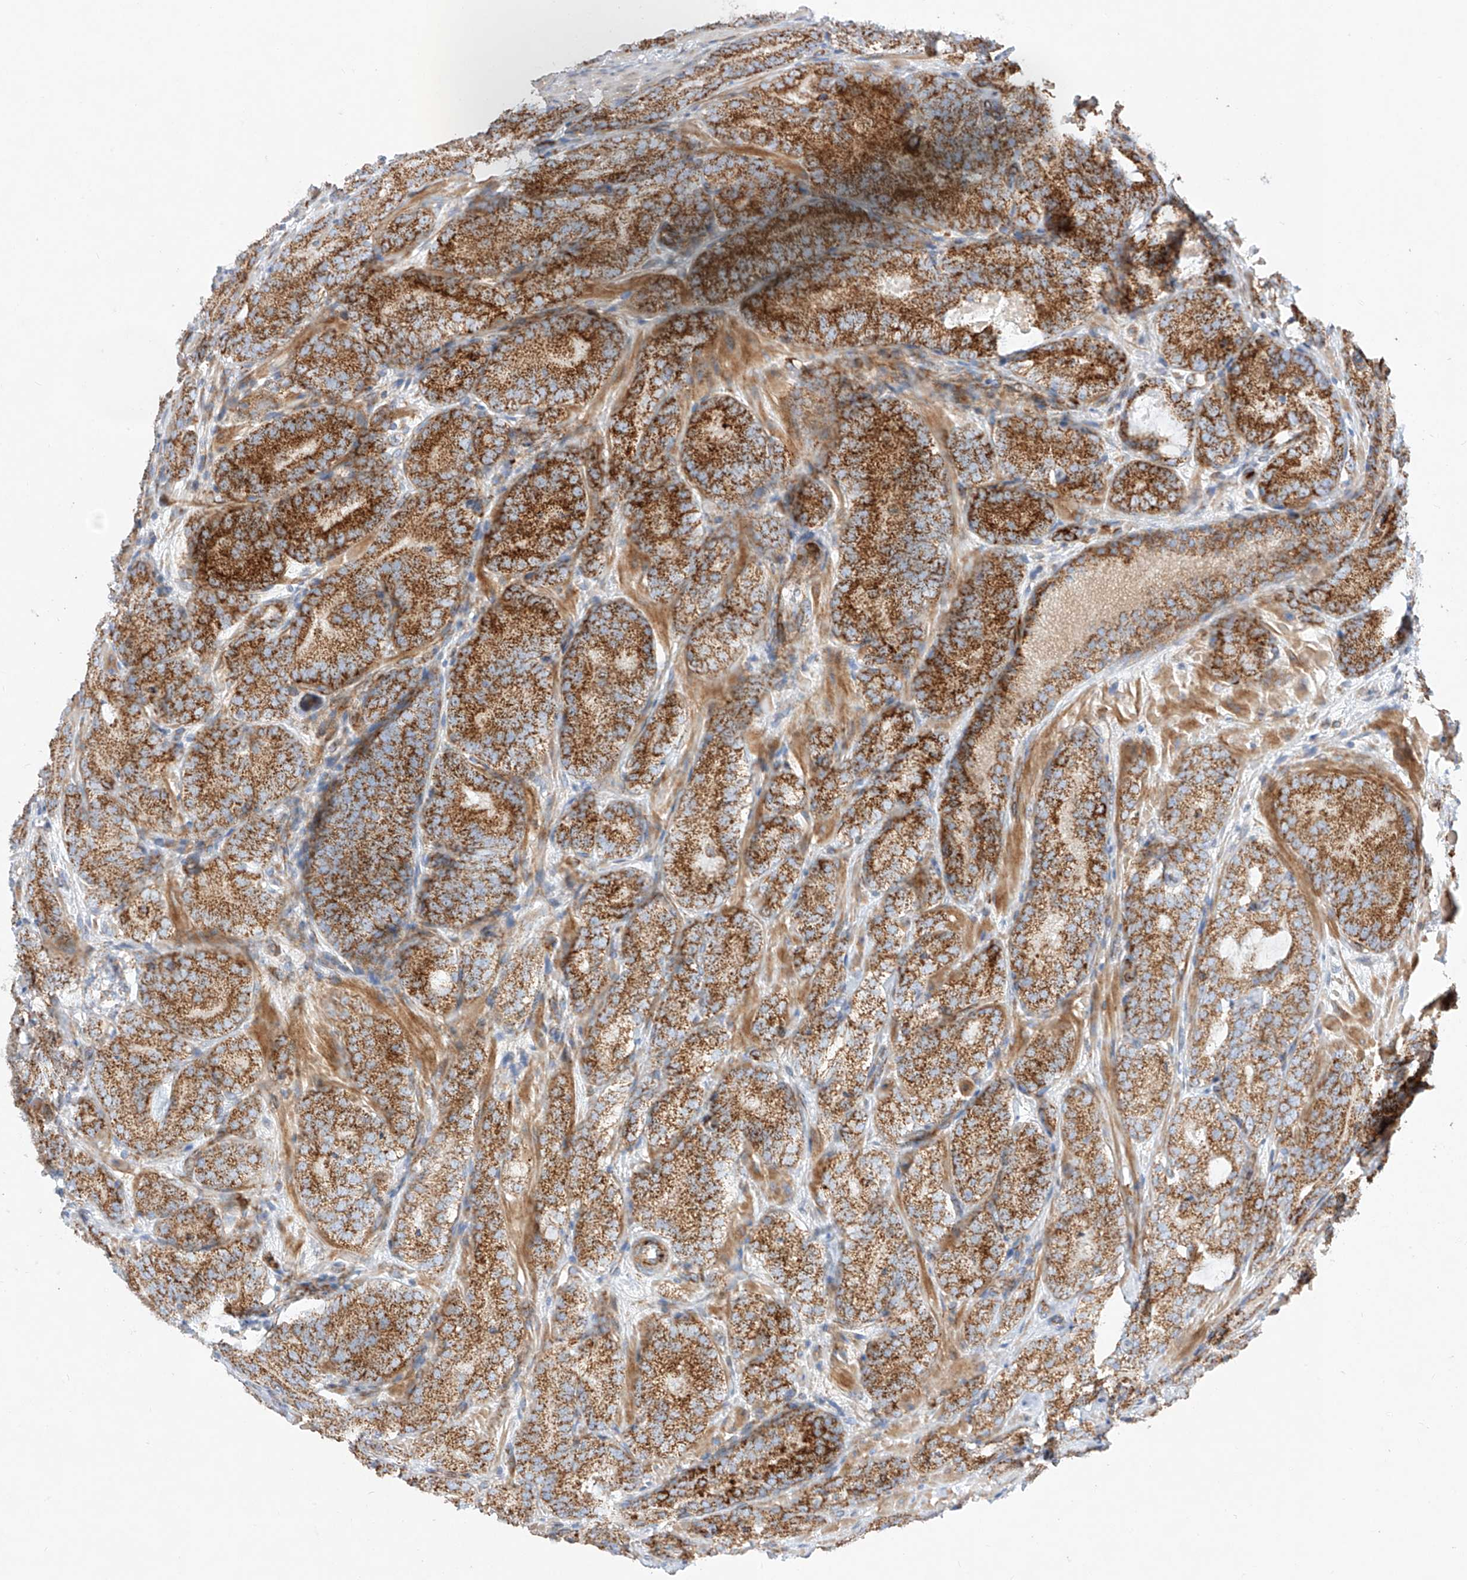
{"staining": {"intensity": "strong", "quantity": ">75%", "location": "cytoplasmic/membranous"}, "tissue": "prostate cancer", "cell_type": "Tumor cells", "image_type": "cancer", "snomed": [{"axis": "morphology", "description": "Adenocarcinoma, High grade"}, {"axis": "topography", "description": "Prostate"}], "caption": "Prostate cancer (high-grade adenocarcinoma) stained with DAB (3,3'-diaminobenzidine) immunohistochemistry demonstrates high levels of strong cytoplasmic/membranous expression in about >75% of tumor cells.", "gene": "CST9", "patient": {"sex": "male", "age": 57}}